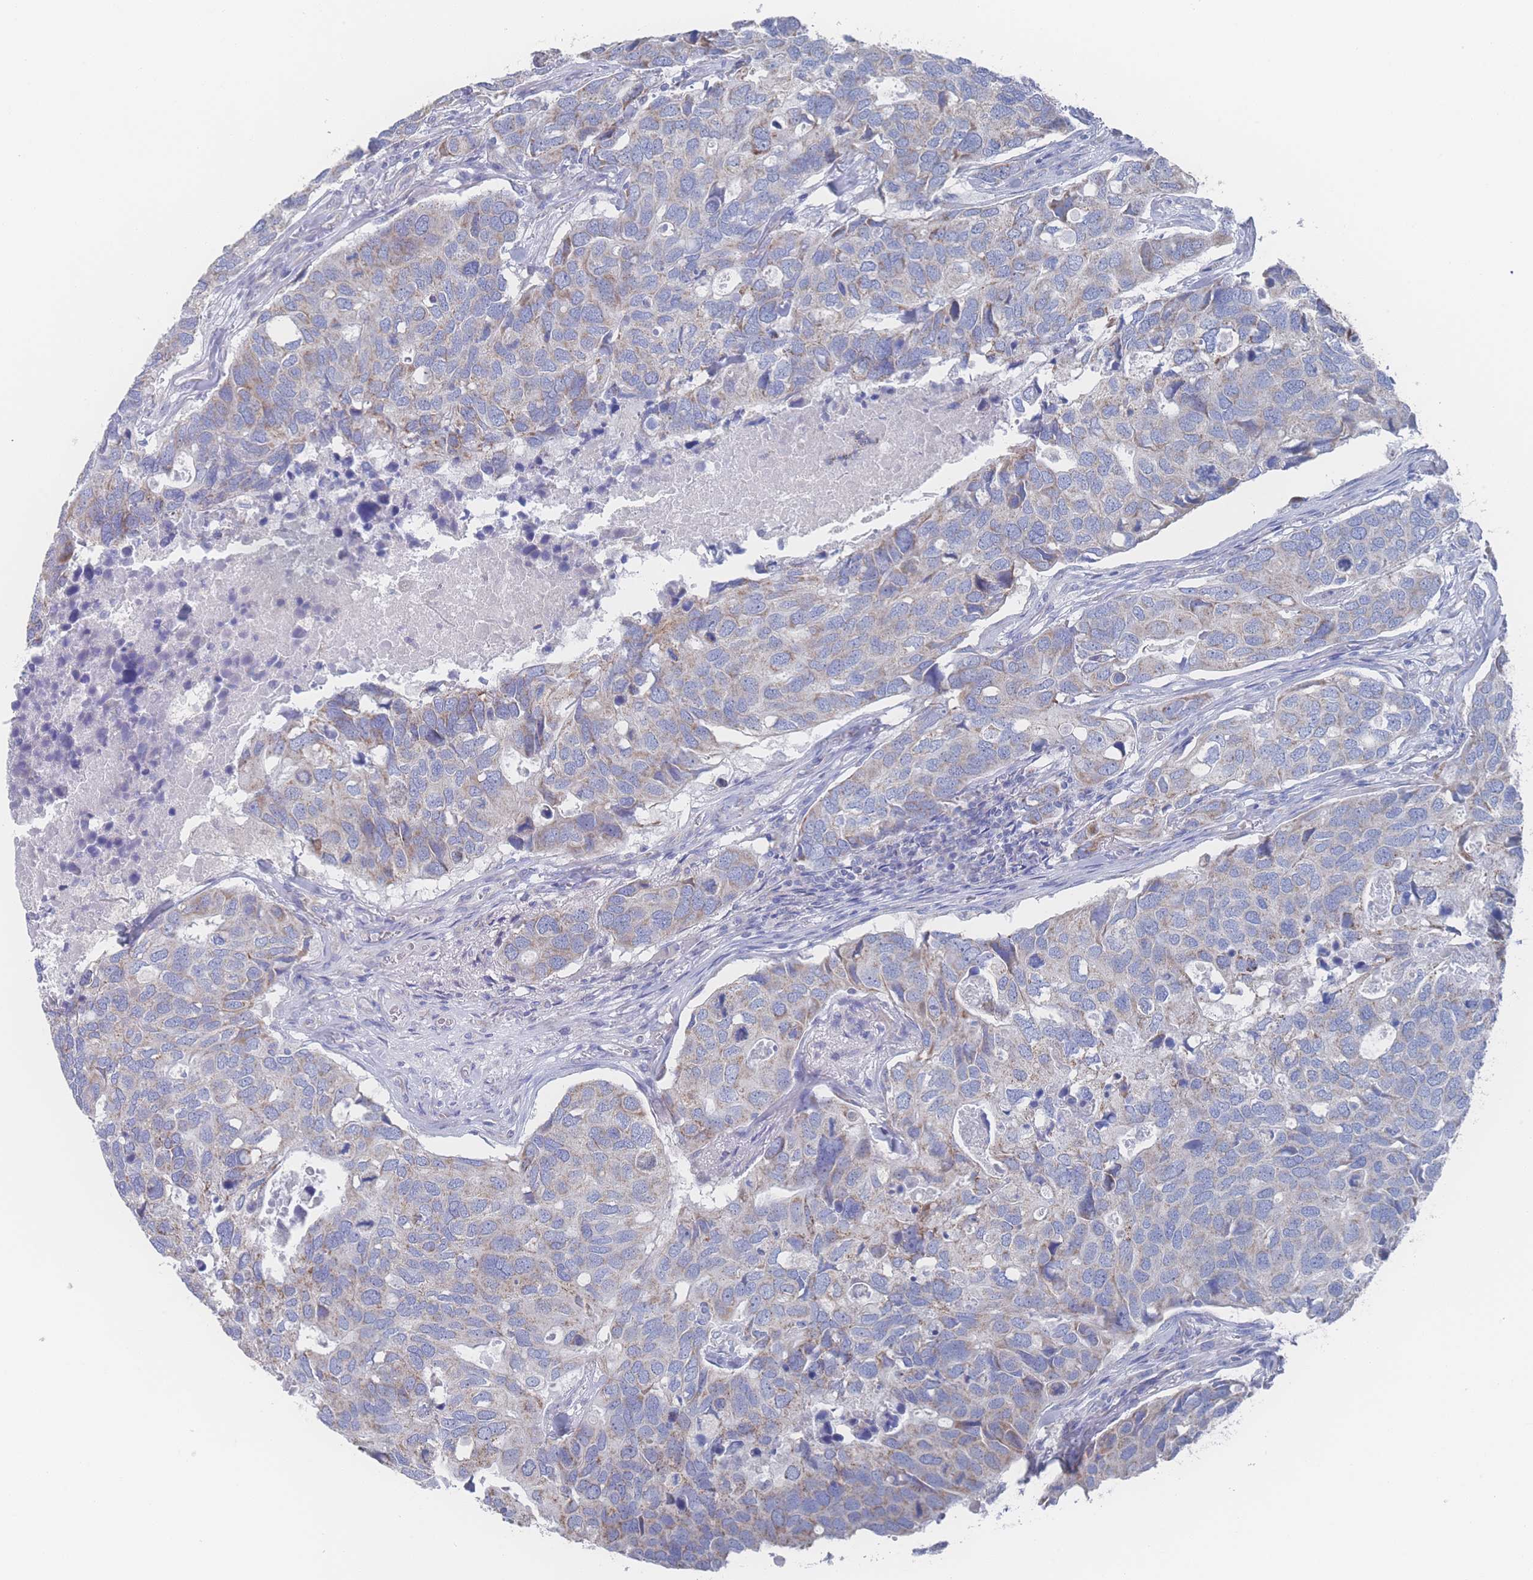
{"staining": {"intensity": "weak", "quantity": "25%-75%", "location": "cytoplasmic/membranous"}, "tissue": "breast cancer", "cell_type": "Tumor cells", "image_type": "cancer", "snomed": [{"axis": "morphology", "description": "Duct carcinoma"}, {"axis": "topography", "description": "Breast"}], "caption": "Brown immunohistochemical staining in human infiltrating ductal carcinoma (breast) displays weak cytoplasmic/membranous positivity in approximately 25%-75% of tumor cells. The protein of interest is stained brown, and the nuclei are stained in blue (DAB IHC with brightfield microscopy, high magnification).", "gene": "SNPH", "patient": {"sex": "female", "age": 83}}